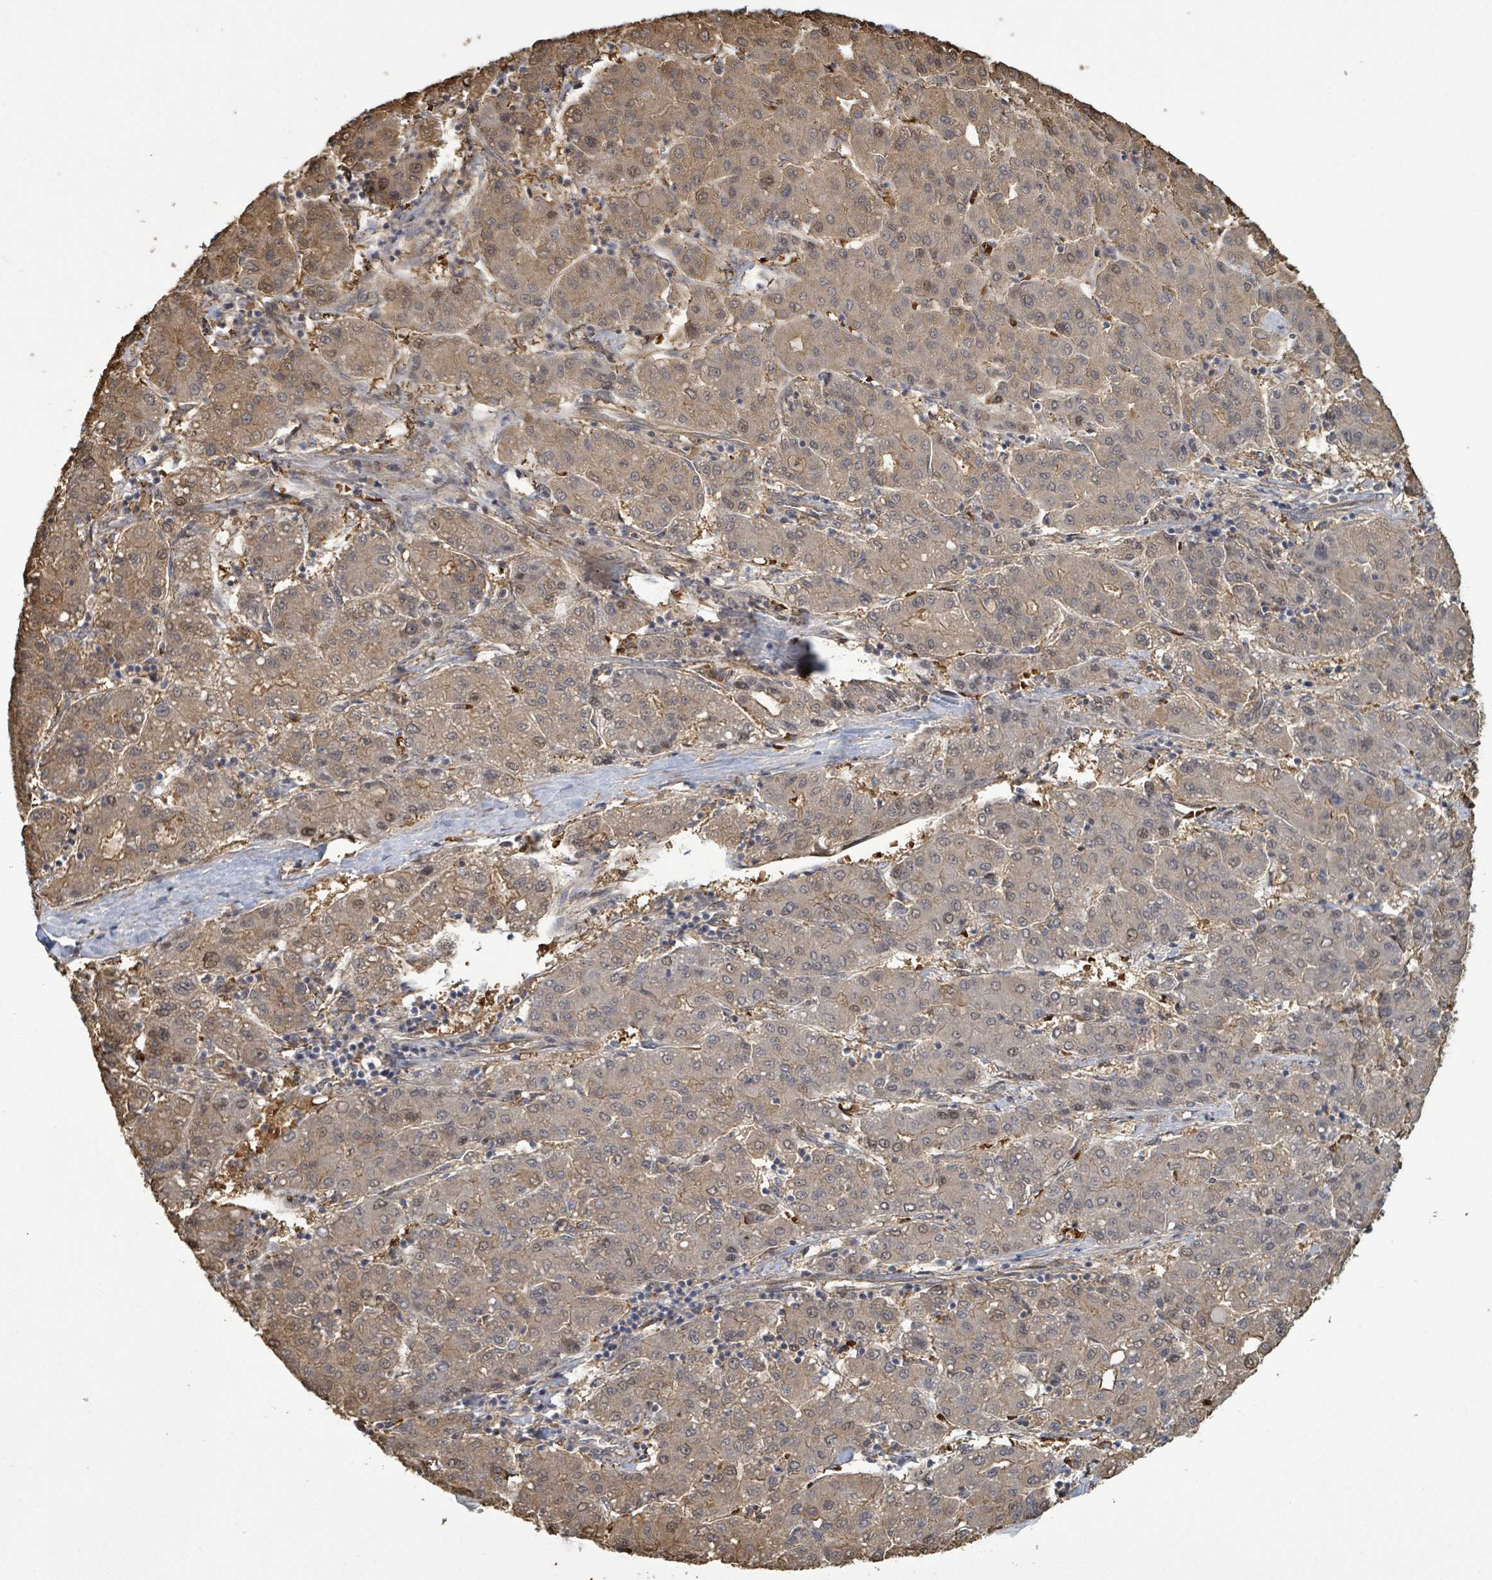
{"staining": {"intensity": "weak", "quantity": "25%-75%", "location": "cytoplasmic/membranous,nuclear"}, "tissue": "liver cancer", "cell_type": "Tumor cells", "image_type": "cancer", "snomed": [{"axis": "morphology", "description": "Carcinoma, Hepatocellular, NOS"}, {"axis": "topography", "description": "Liver"}], "caption": "DAB immunohistochemical staining of human liver cancer demonstrates weak cytoplasmic/membranous and nuclear protein expression in approximately 25%-75% of tumor cells. The protein of interest is shown in brown color, while the nuclei are stained blue.", "gene": "MAP3K6", "patient": {"sex": "male", "age": 65}}